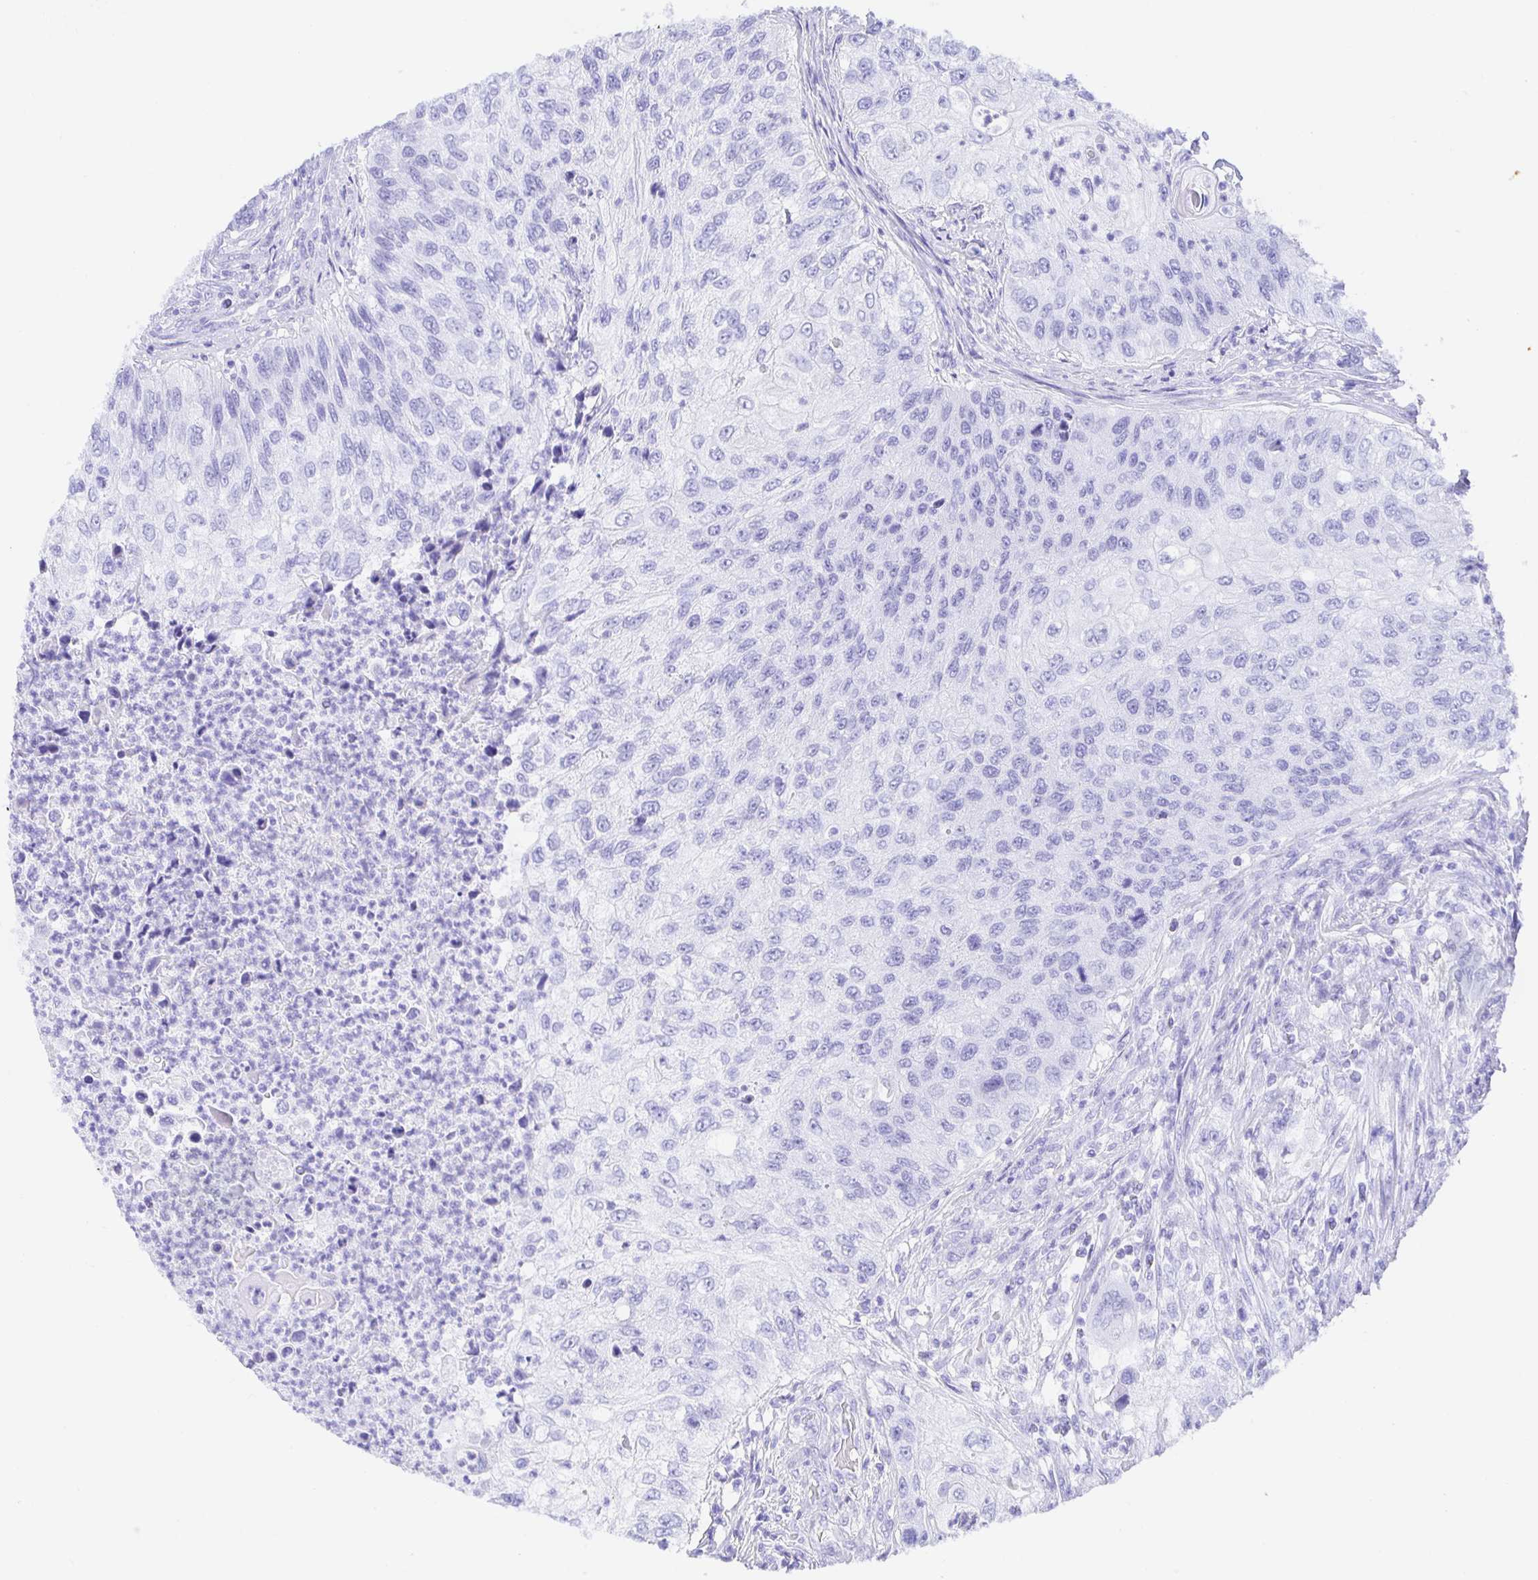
{"staining": {"intensity": "negative", "quantity": "none", "location": "none"}, "tissue": "urothelial cancer", "cell_type": "Tumor cells", "image_type": "cancer", "snomed": [{"axis": "morphology", "description": "Urothelial carcinoma, High grade"}, {"axis": "topography", "description": "Urinary bladder"}], "caption": "Immunohistochemistry (IHC) image of urothelial cancer stained for a protein (brown), which shows no expression in tumor cells.", "gene": "EZHIP", "patient": {"sex": "female", "age": 60}}